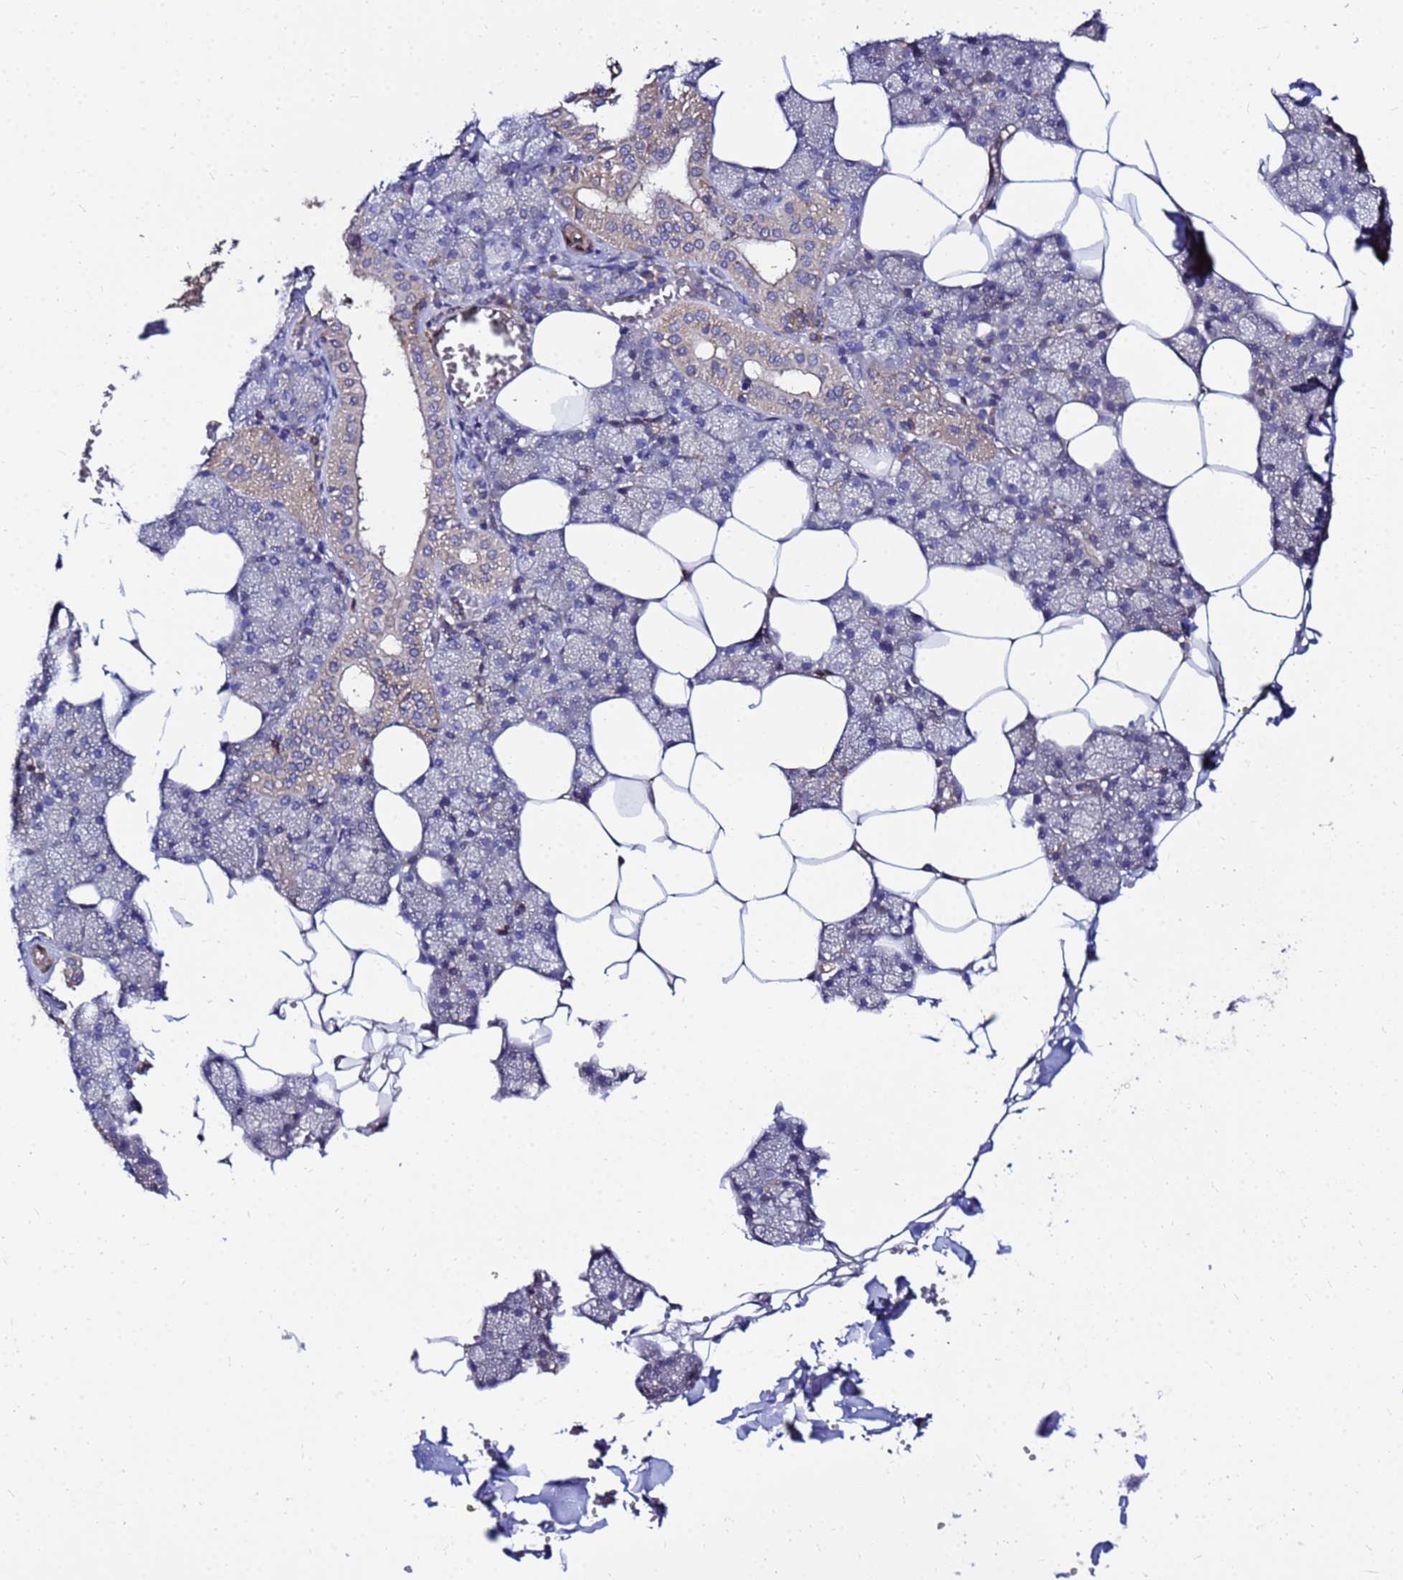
{"staining": {"intensity": "negative", "quantity": "none", "location": "none"}, "tissue": "salivary gland", "cell_type": "Glandular cells", "image_type": "normal", "snomed": [{"axis": "morphology", "description": "Normal tissue, NOS"}, {"axis": "topography", "description": "Salivary gland"}], "caption": "Protein analysis of normal salivary gland displays no significant positivity in glandular cells.", "gene": "DBNDD2", "patient": {"sex": "male", "age": 62}}